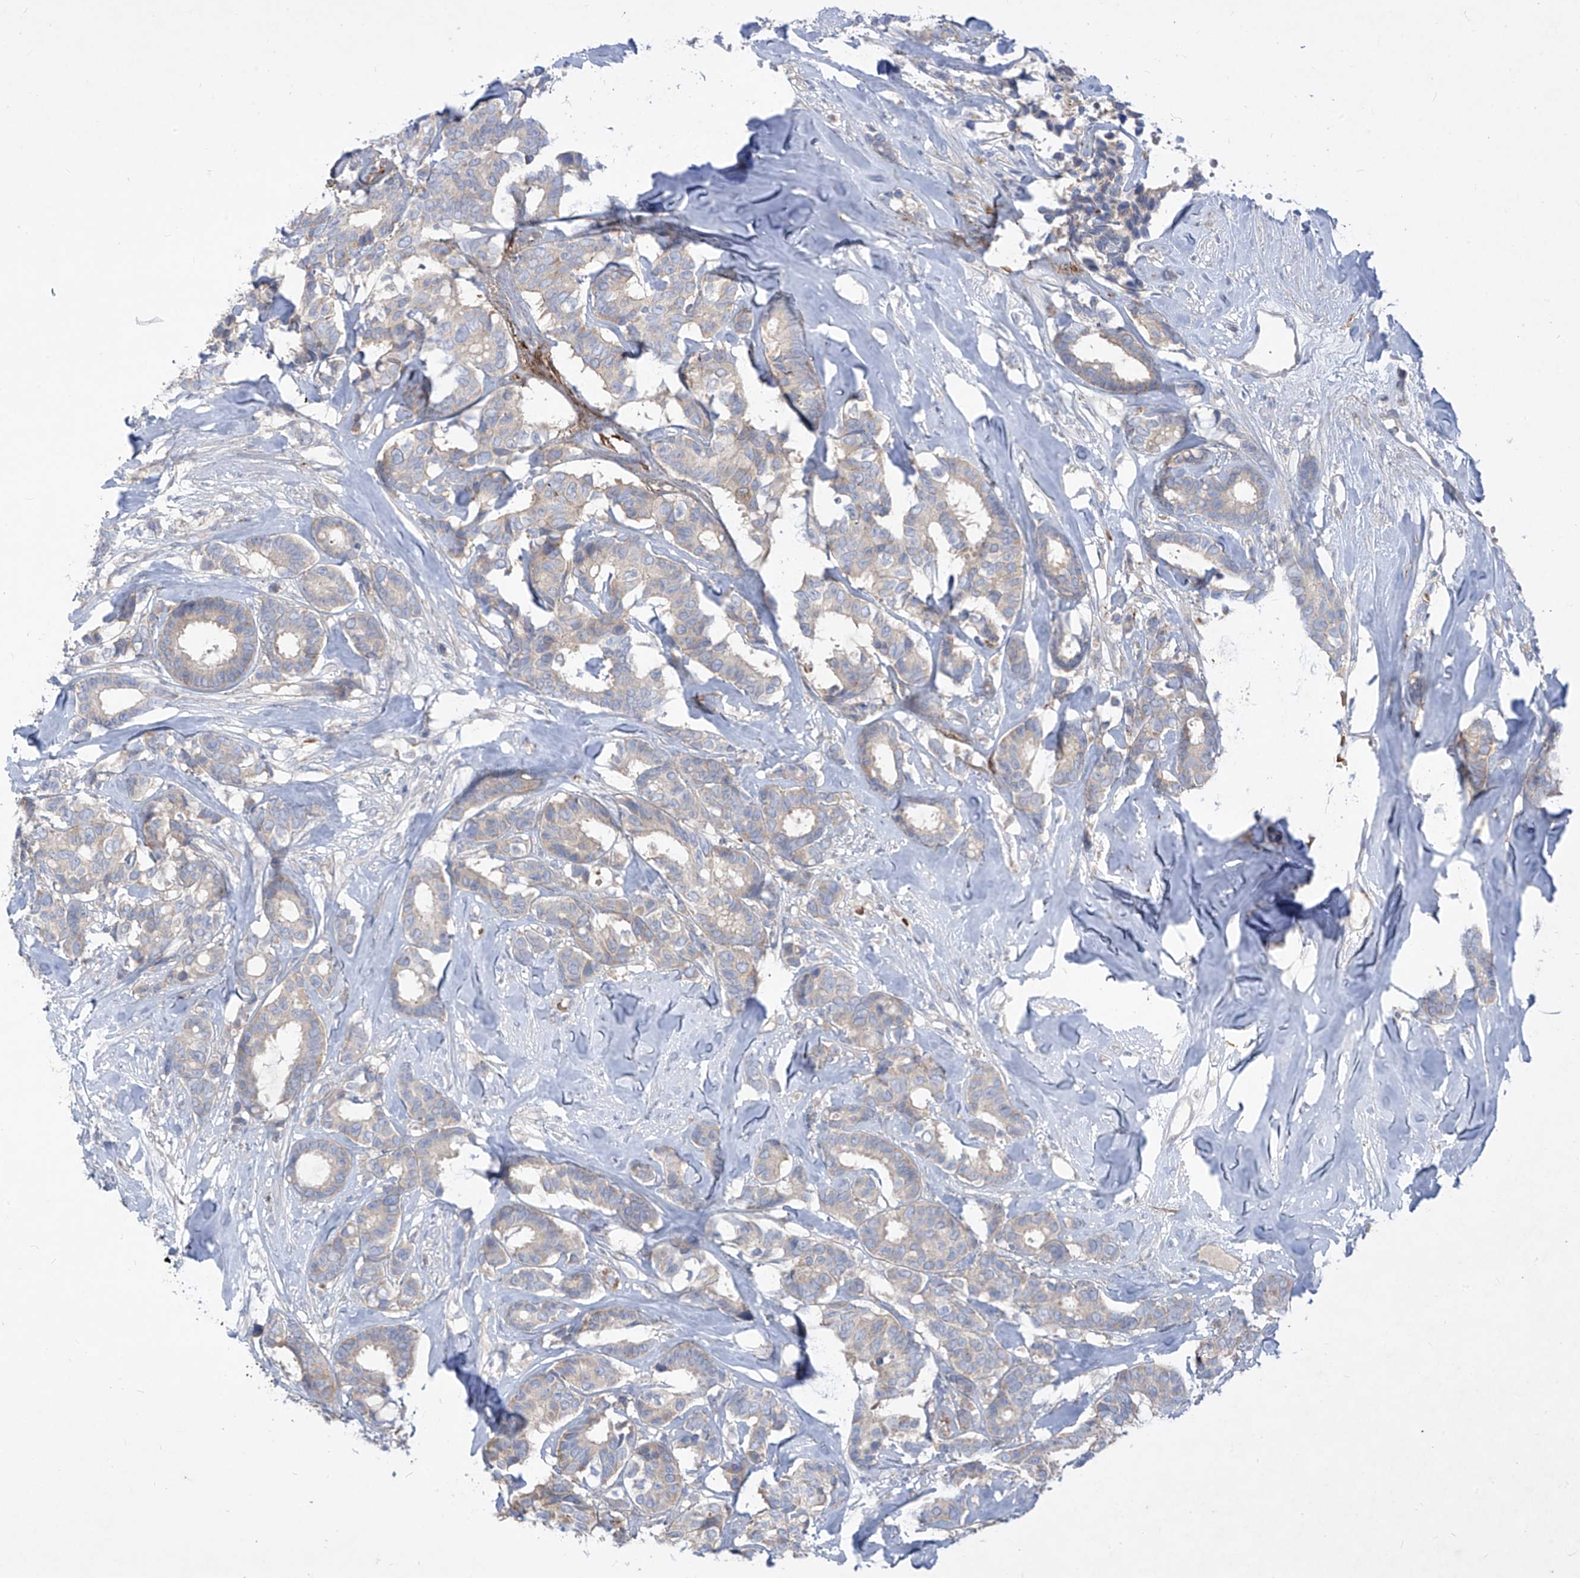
{"staining": {"intensity": "weak", "quantity": "<25%", "location": "cytoplasmic/membranous"}, "tissue": "breast cancer", "cell_type": "Tumor cells", "image_type": "cancer", "snomed": [{"axis": "morphology", "description": "Duct carcinoma"}, {"axis": "topography", "description": "Breast"}], "caption": "DAB immunohistochemical staining of breast intraductal carcinoma reveals no significant staining in tumor cells.", "gene": "DGKQ", "patient": {"sex": "female", "age": 87}}